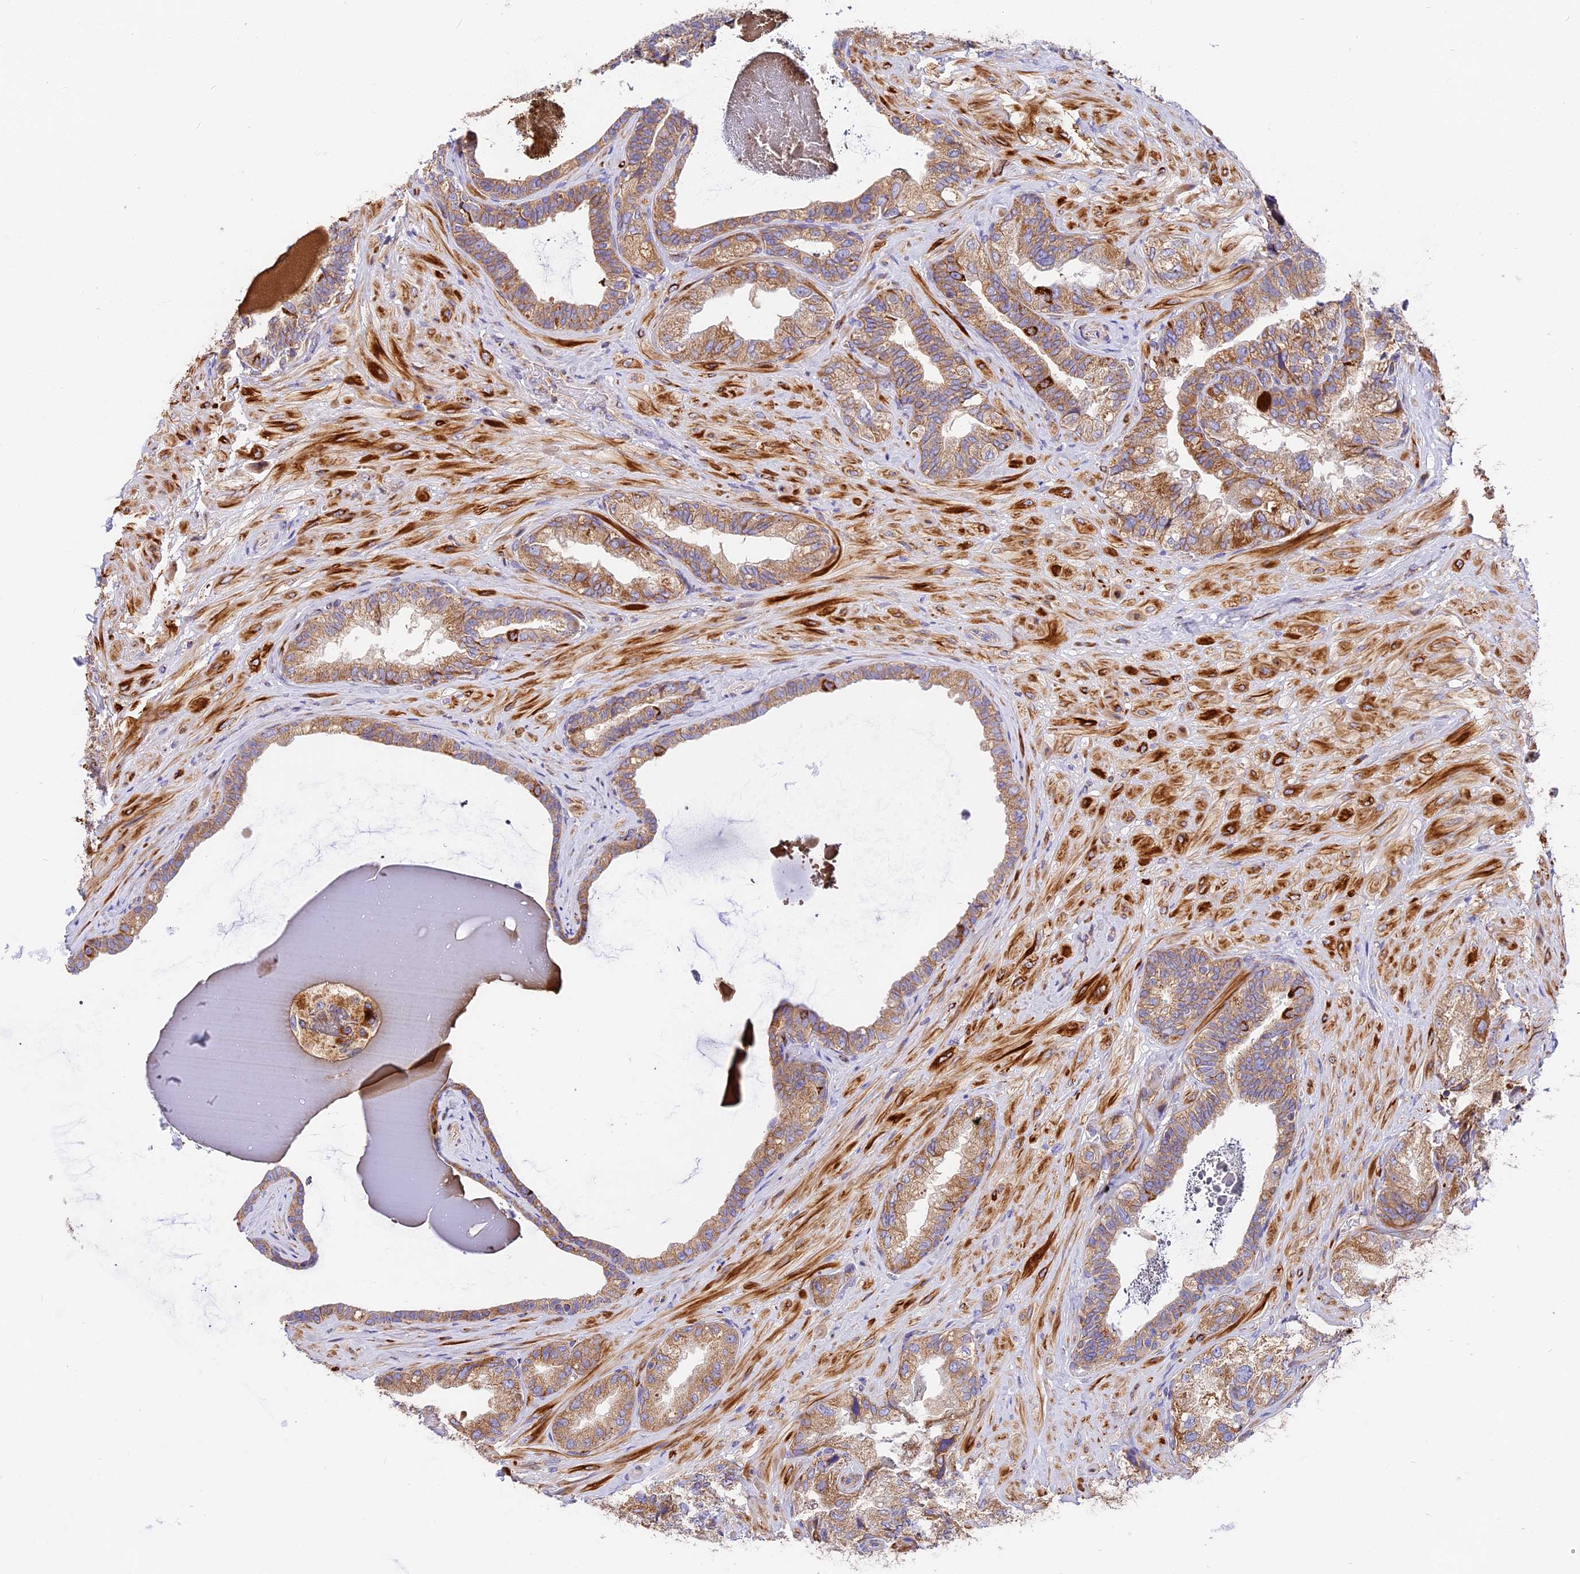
{"staining": {"intensity": "moderate", "quantity": ">75%", "location": "cytoplasmic/membranous"}, "tissue": "seminal vesicle", "cell_type": "Glandular cells", "image_type": "normal", "snomed": [{"axis": "morphology", "description": "Normal tissue, NOS"}, {"axis": "topography", "description": "Prostate and seminal vesicle, NOS"}, {"axis": "topography", "description": "Prostate"}, {"axis": "topography", "description": "Seminal veicle"}], "caption": "A brown stain highlights moderate cytoplasmic/membranous positivity of a protein in glandular cells of benign seminal vesicle.", "gene": "MRAS", "patient": {"sex": "male", "age": 67}}